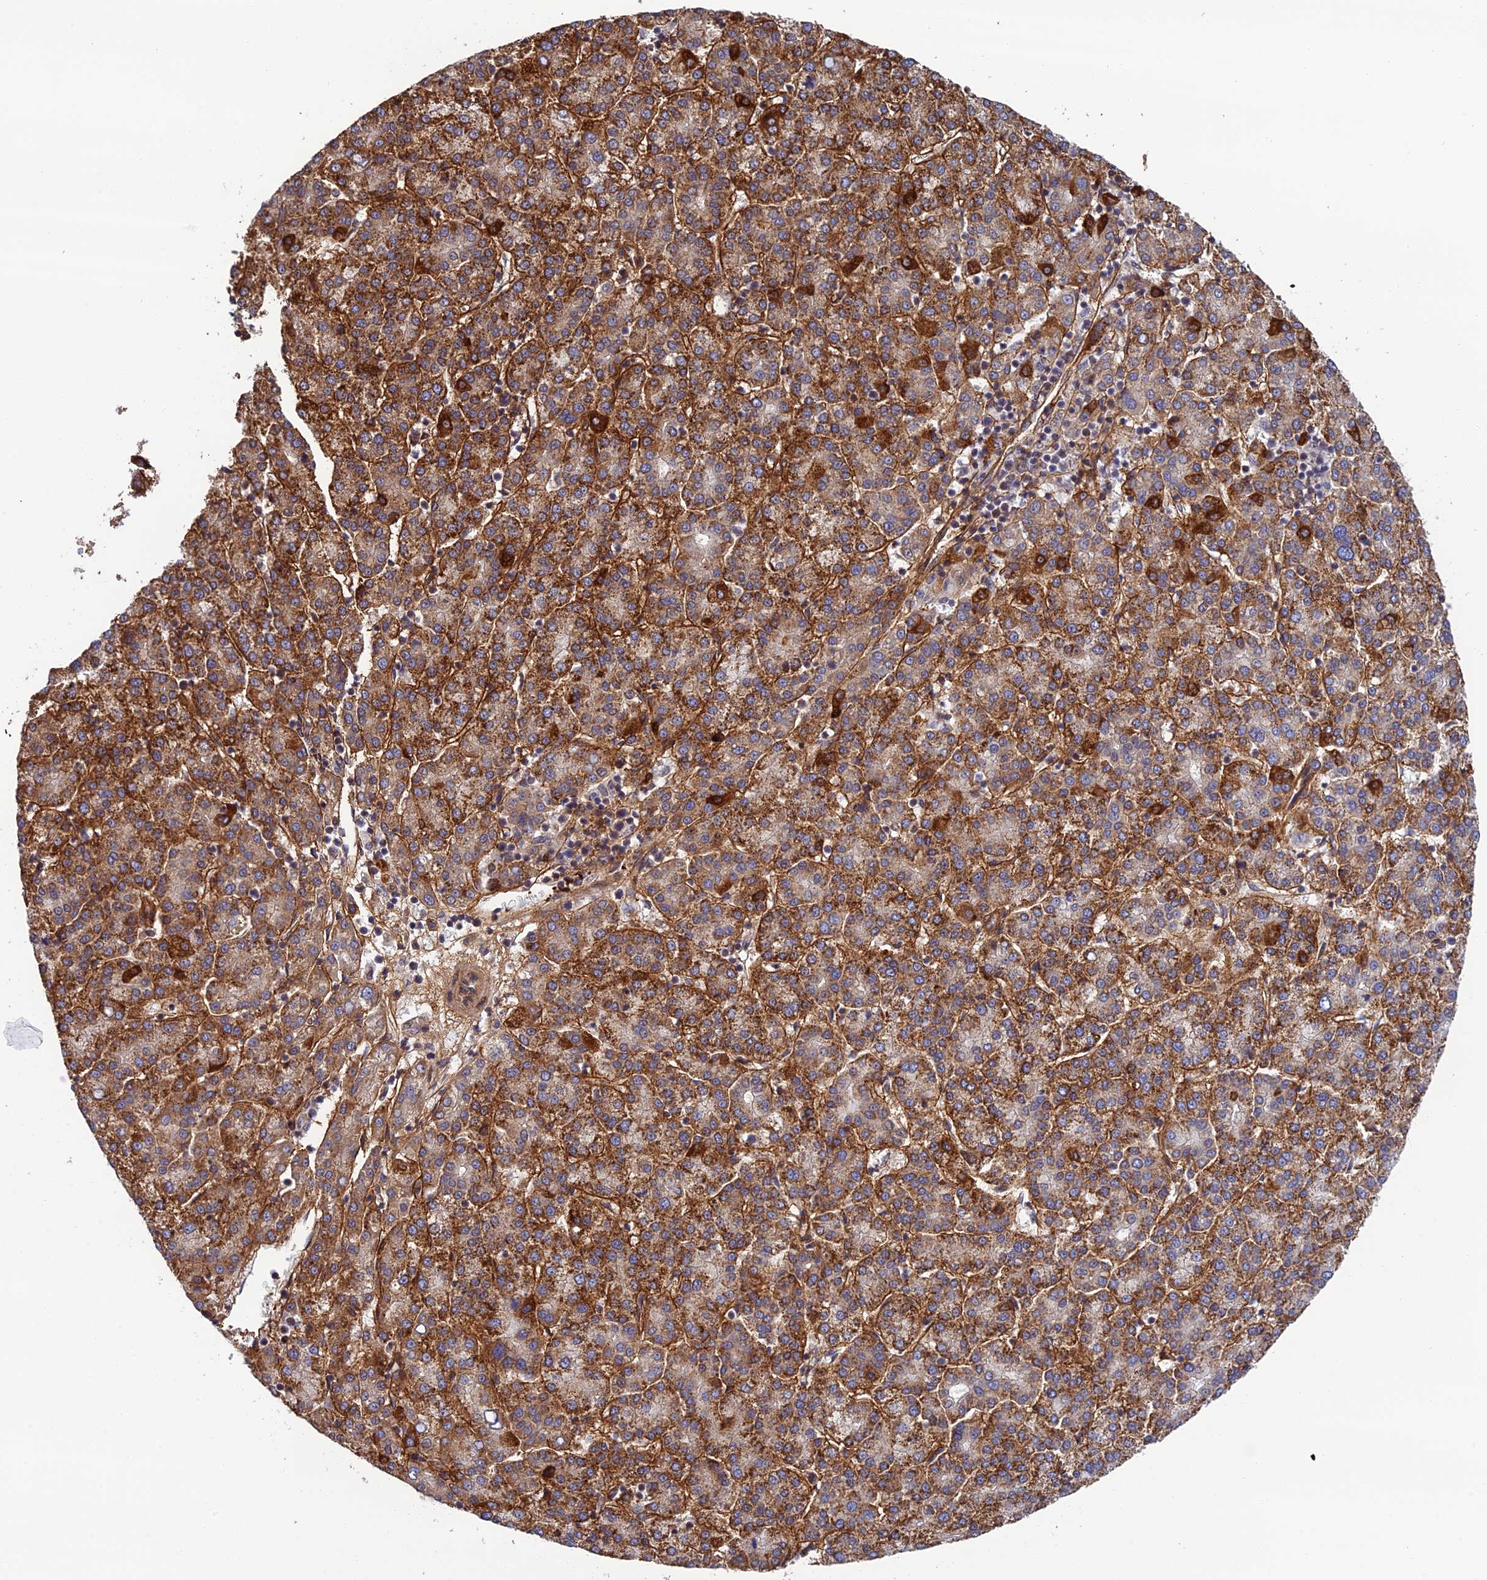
{"staining": {"intensity": "strong", "quantity": ">75%", "location": "cytoplasmic/membranous"}, "tissue": "liver cancer", "cell_type": "Tumor cells", "image_type": "cancer", "snomed": [{"axis": "morphology", "description": "Carcinoma, Hepatocellular, NOS"}, {"axis": "topography", "description": "Liver"}], "caption": "A high amount of strong cytoplasmic/membranous positivity is appreciated in approximately >75% of tumor cells in liver cancer tissue.", "gene": "REXO1", "patient": {"sex": "female", "age": 58}}